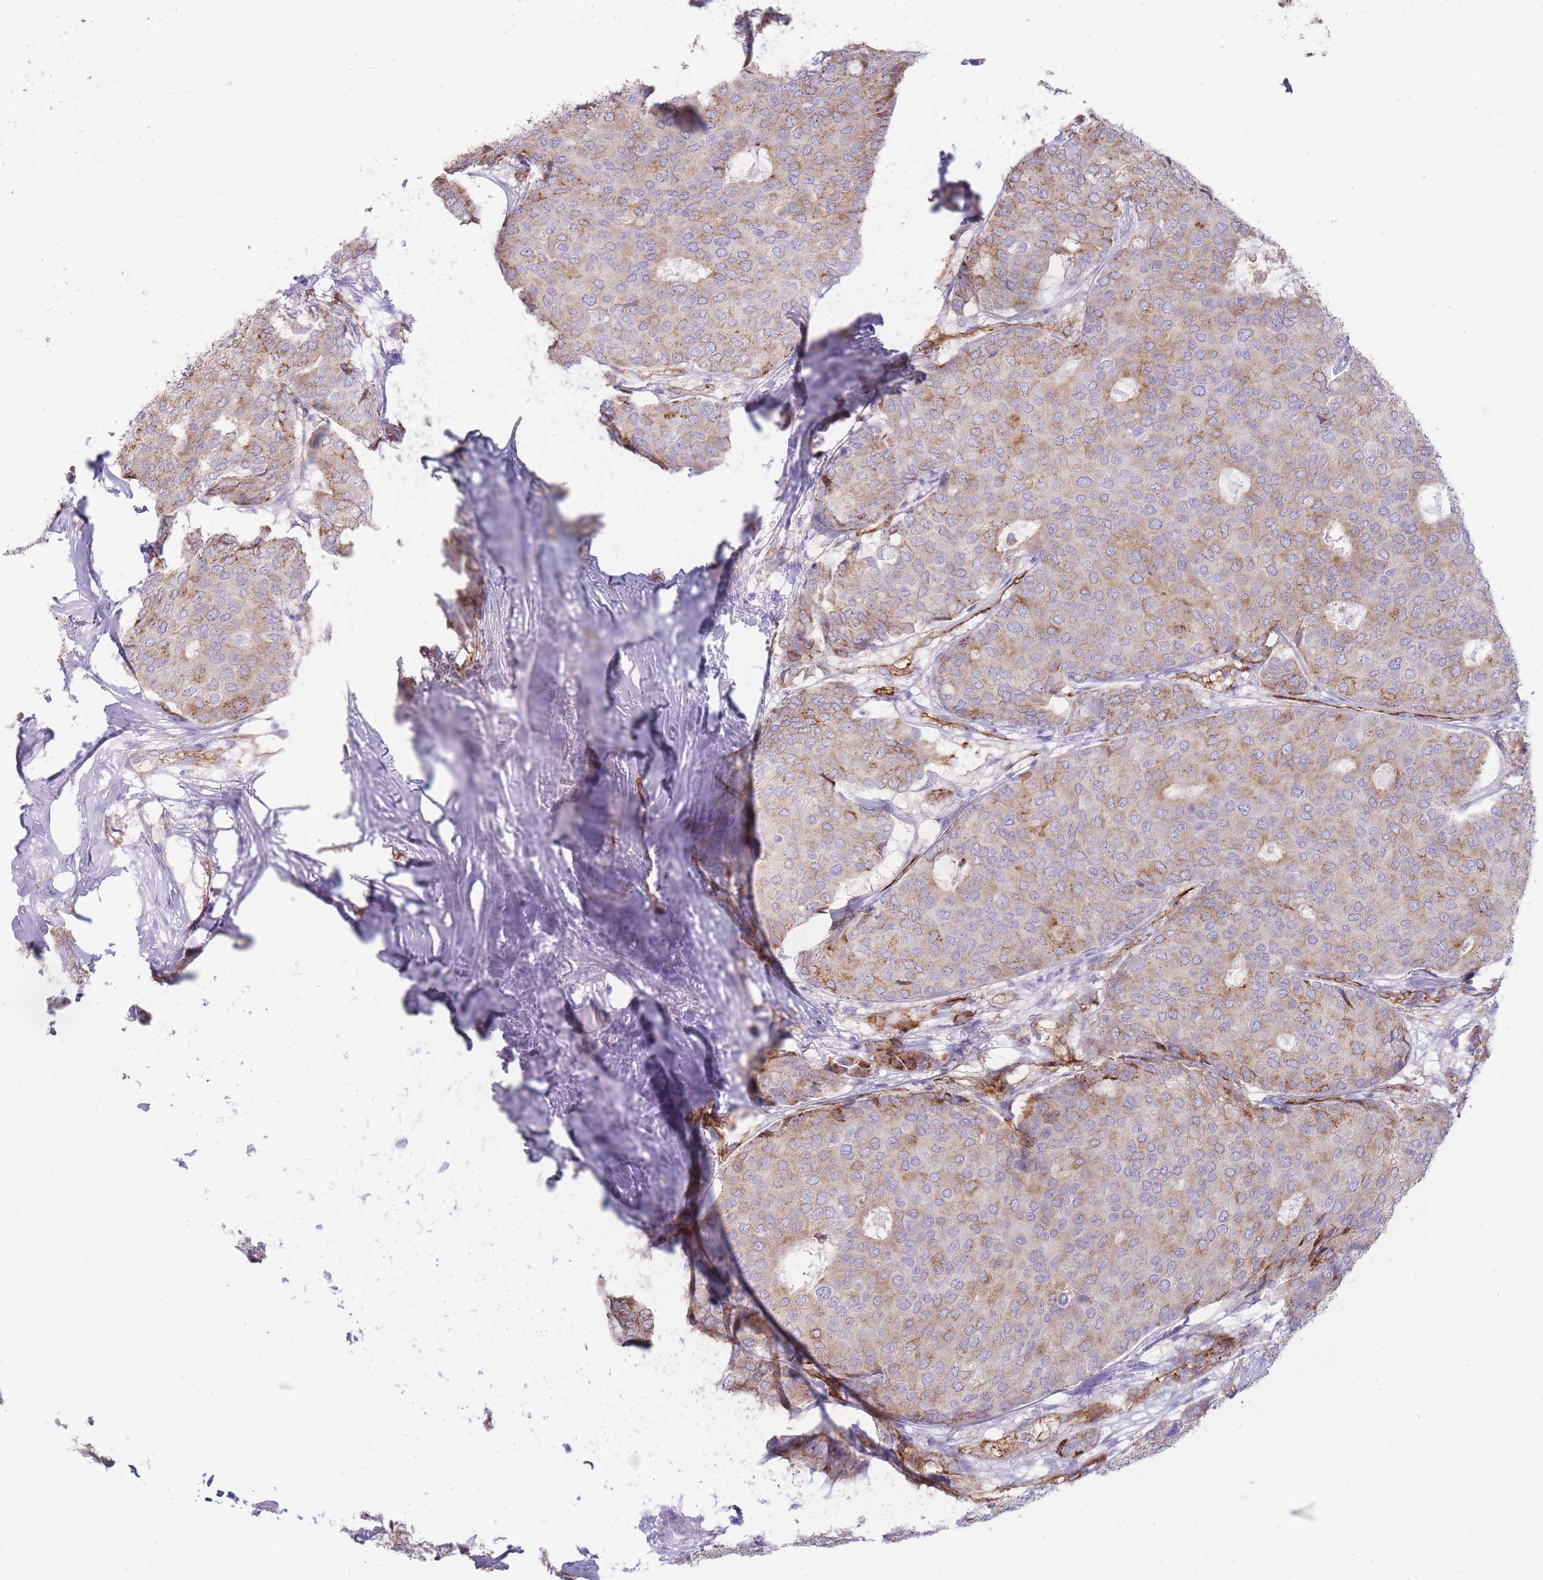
{"staining": {"intensity": "moderate", "quantity": "25%-75%", "location": "cytoplasmic/membranous"}, "tissue": "breast cancer", "cell_type": "Tumor cells", "image_type": "cancer", "snomed": [{"axis": "morphology", "description": "Duct carcinoma"}, {"axis": "topography", "description": "Breast"}], "caption": "The photomicrograph exhibits staining of breast cancer (invasive ductal carcinoma), revealing moderate cytoplasmic/membranous protein staining (brown color) within tumor cells. Using DAB (3,3'-diaminobenzidine) (brown) and hematoxylin (blue) stains, captured at high magnification using brightfield microscopy.", "gene": "UTP14A", "patient": {"sex": "female", "age": 75}}